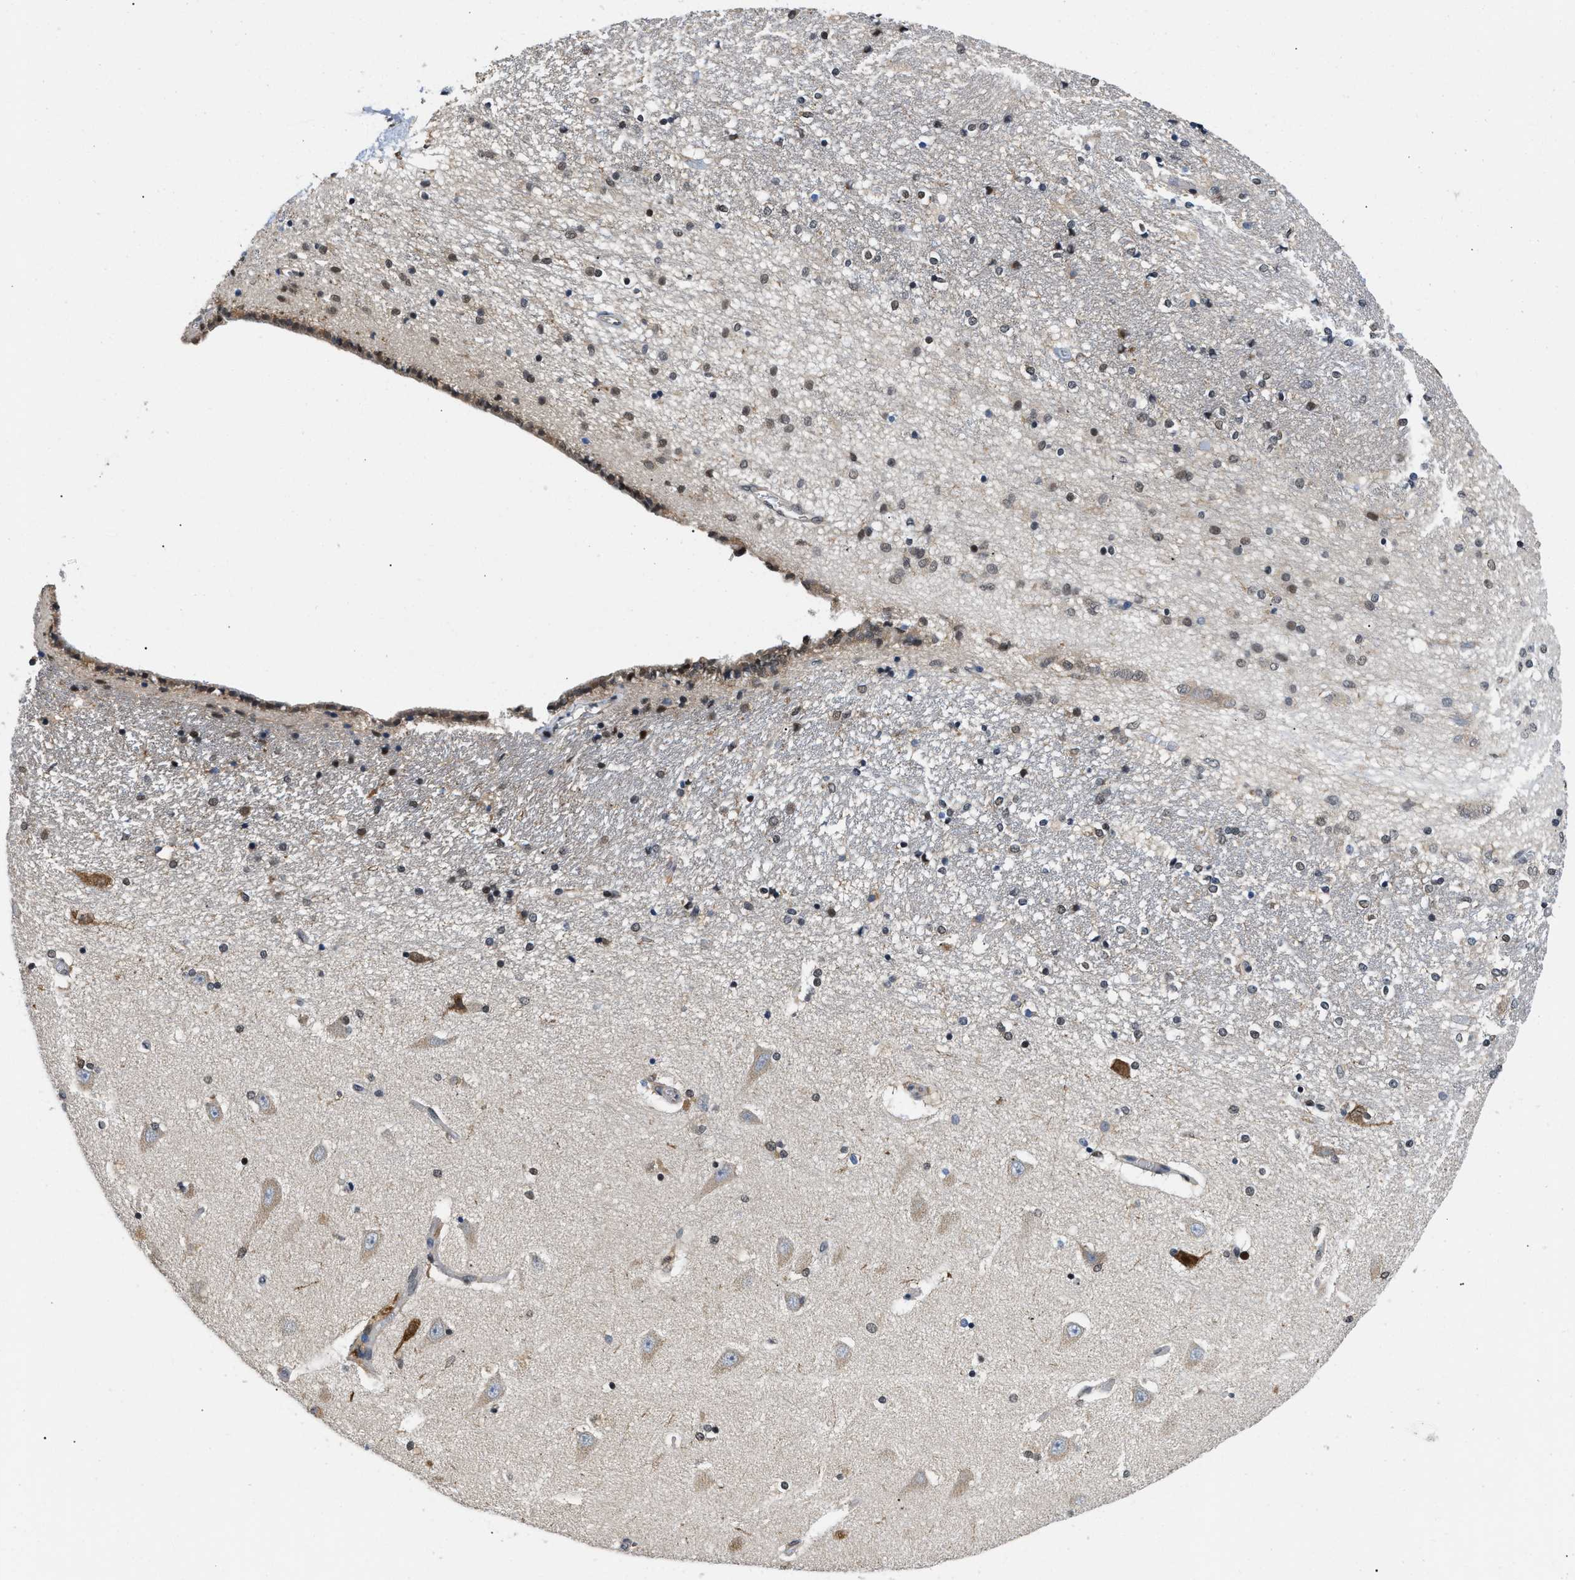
{"staining": {"intensity": "weak", "quantity": "25%-75%", "location": "nuclear"}, "tissue": "hippocampus", "cell_type": "Glial cells", "image_type": "normal", "snomed": [{"axis": "morphology", "description": "Normal tissue, NOS"}, {"axis": "topography", "description": "Hippocampus"}], "caption": "A histopathology image of human hippocampus stained for a protein displays weak nuclear brown staining in glial cells.", "gene": "ATF7IP", "patient": {"sex": "female", "age": 54}}